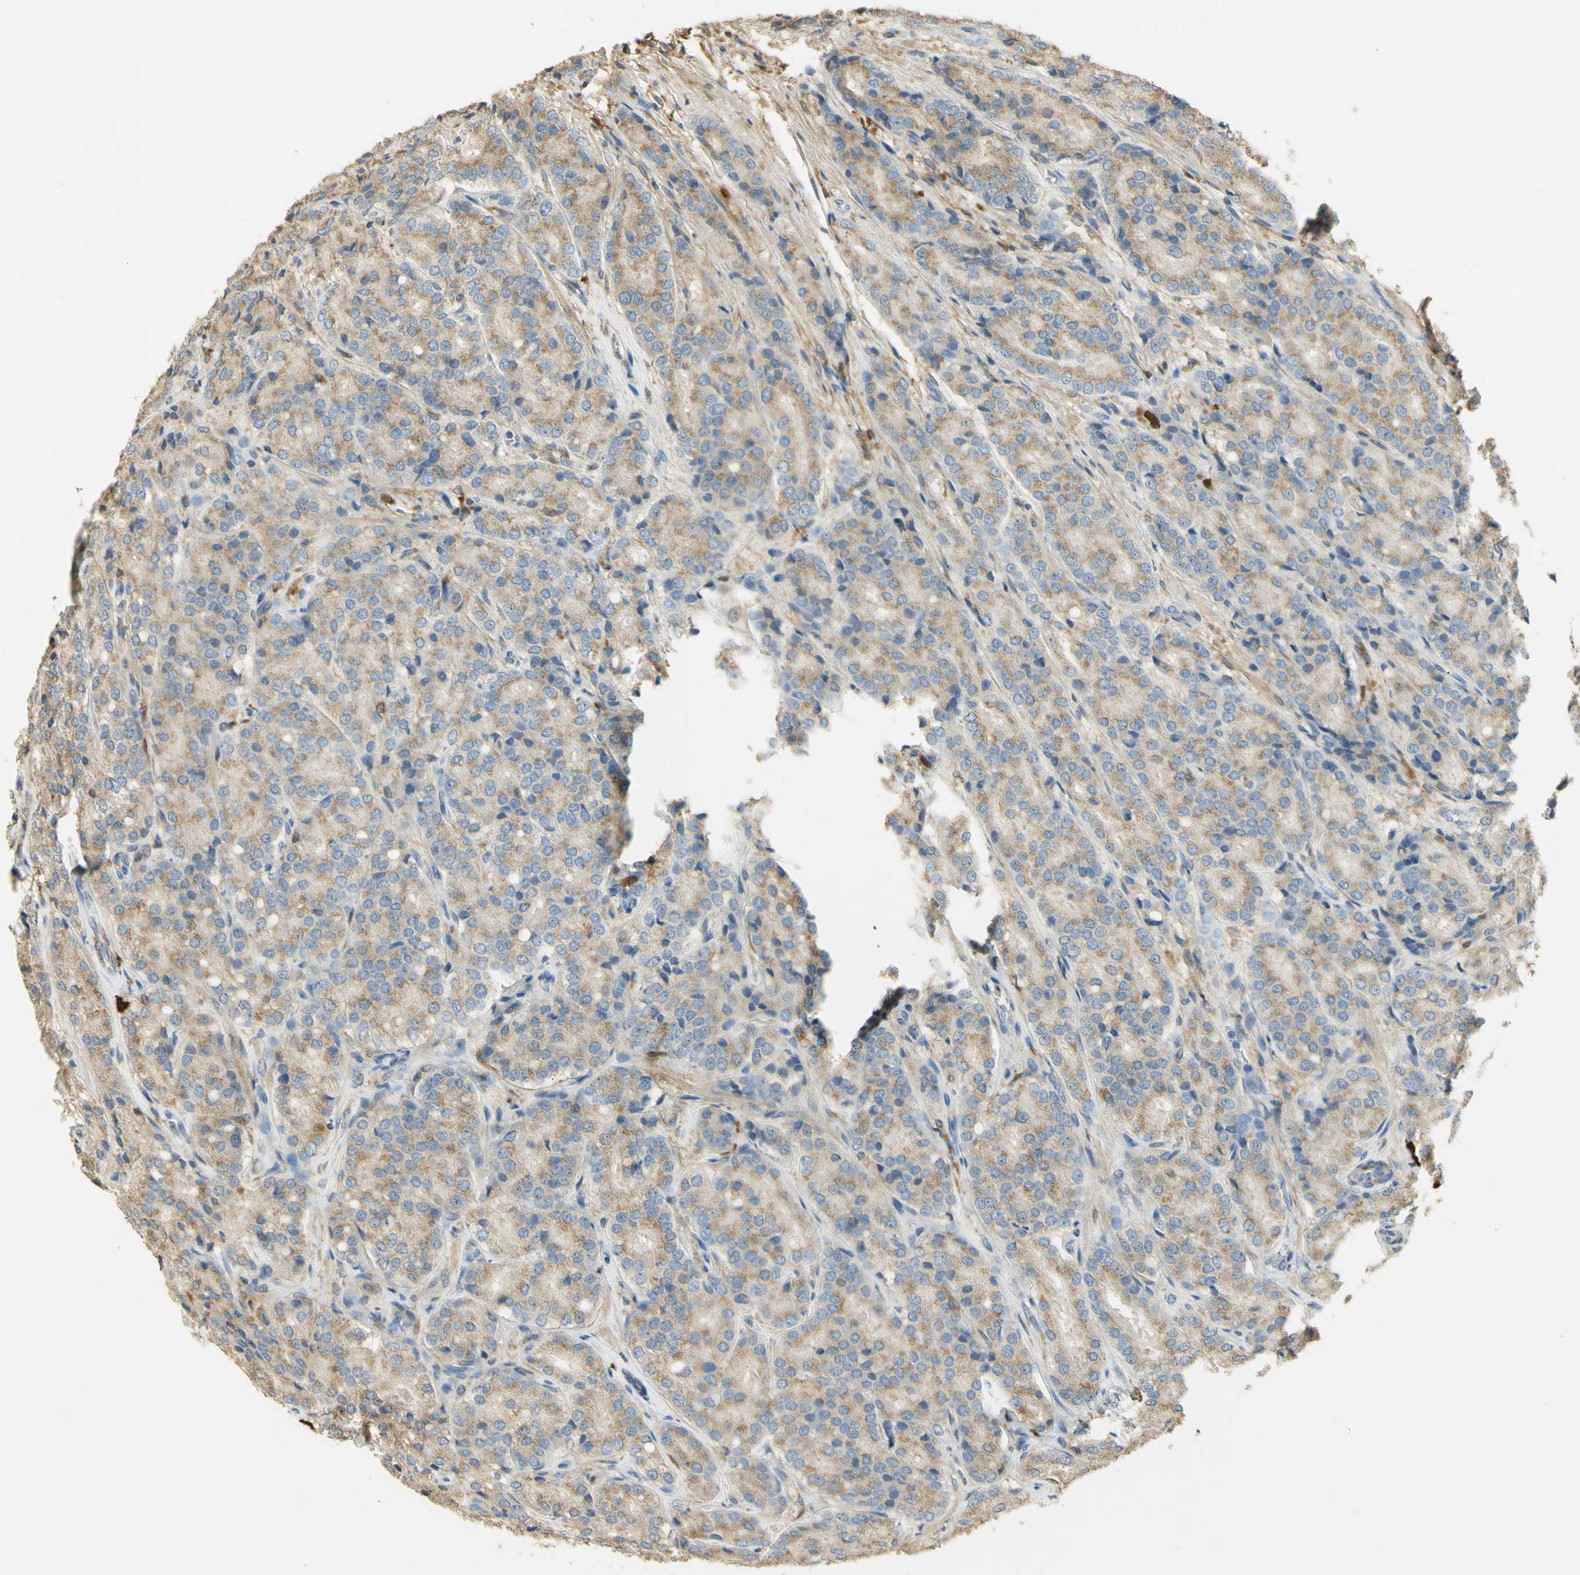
{"staining": {"intensity": "moderate", "quantity": ">75%", "location": "cytoplasmic/membranous"}, "tissue": "prostate cancer", "cell_type": "Tumor cells", "image_type": "cancer", "snomed": [{"axis": "morphology", "description": "Adenocarcinoma, High grade"}, {"axis": "topography", "description": "Prostate"}], "caption": "Adenocarcinoma (high-grade) (prostate) tissue displays moderate cytoplasmic/membranous positivity in about >75% of tumor cells, visualized by immunohistochemistry. The staining was performed using DAB (3,3'-diaminobenzidine), with brown indicating positive protein expression. Nuclei are stained blue with hematoxylin.", "gene": "PAK1", "patient": {"sex": "male", "age": 65}}